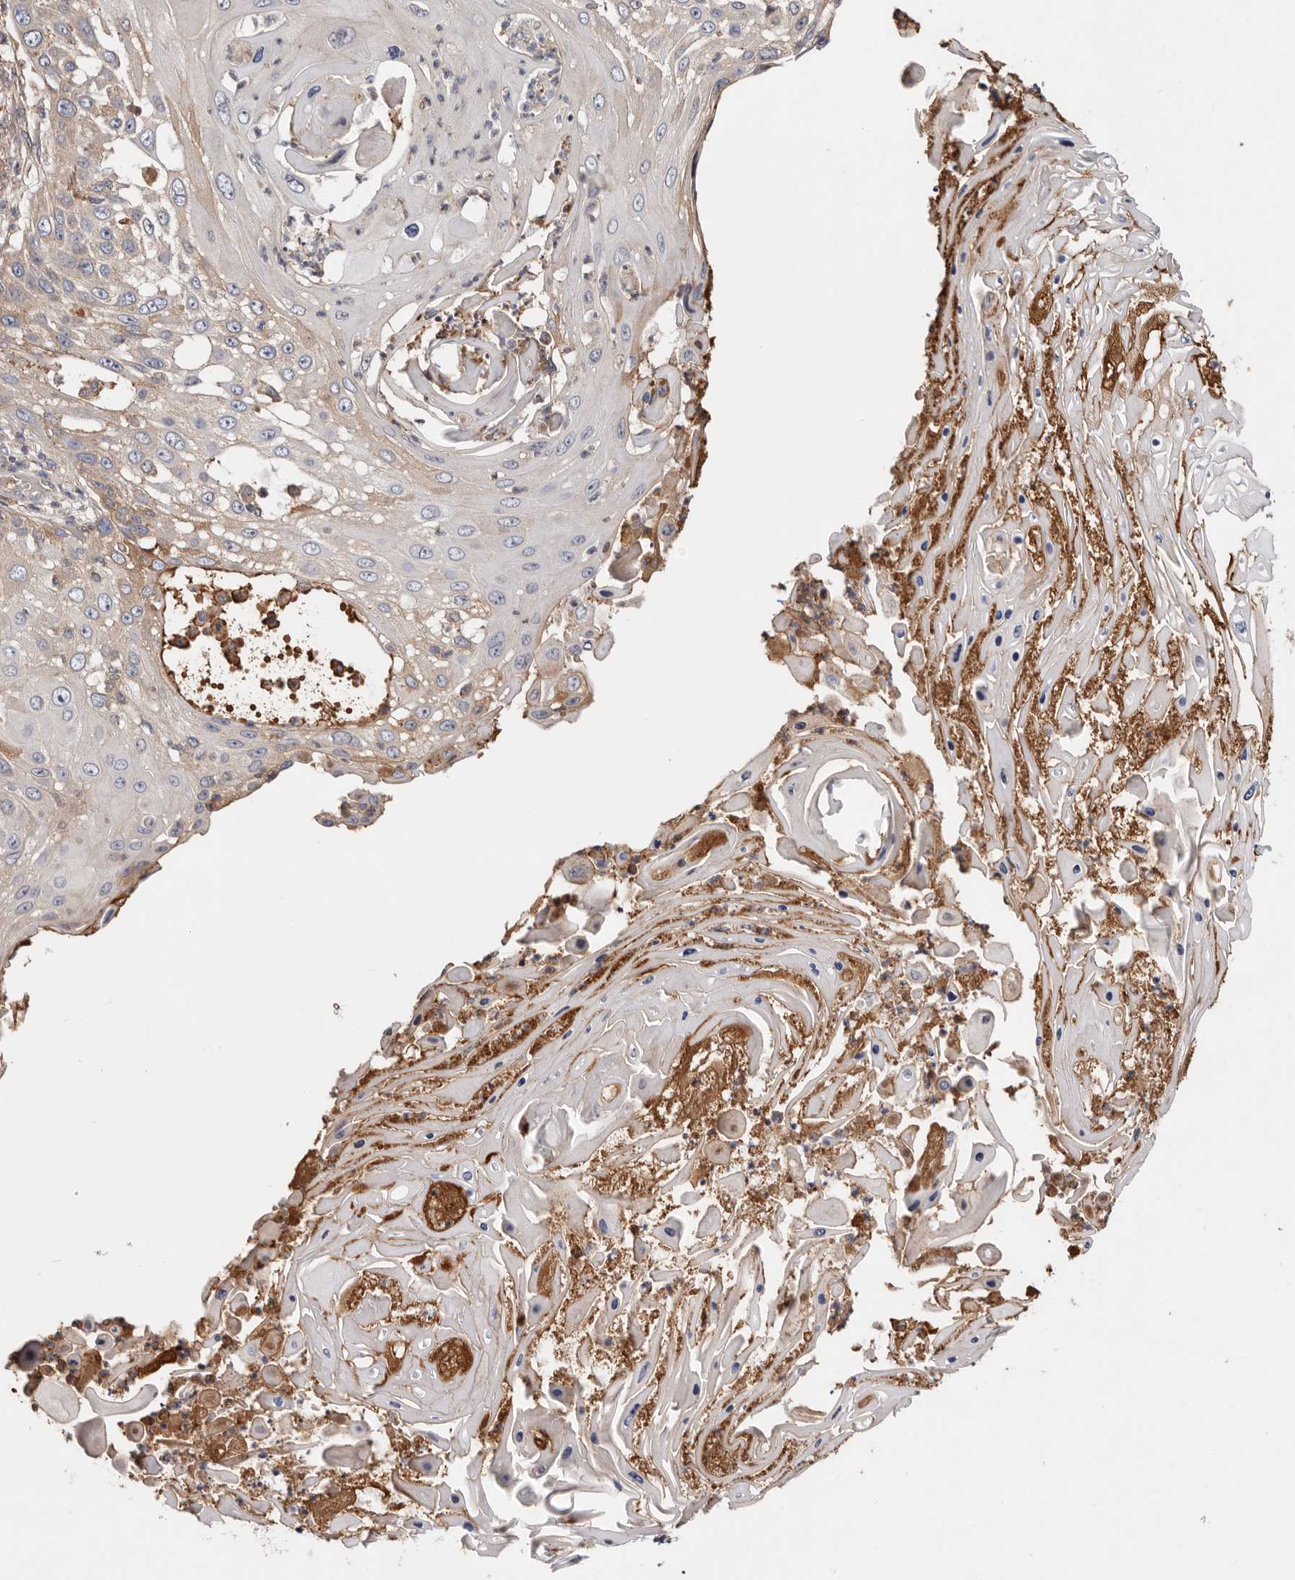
{"staining": {"intensity": "weak", "quantity": "<25%", "location": "cytoplasmic/membranous"}, "tissue": "skin cancer", "cell_type": "Tumor cells", "image_type": "cancer", "snomed": [{"axis": "morphology", "description": "Squamous cell carcinoma, NOS"}, {"axis": "topography", "description": "Skin"}], "caption": "This is an immunohistochemistry image of human skin cancer (squamous cell carcinoma). There is no positivity in tumor cells.", "gene": "TMUB1", "patient": {"sex": "female", "age": 44}}